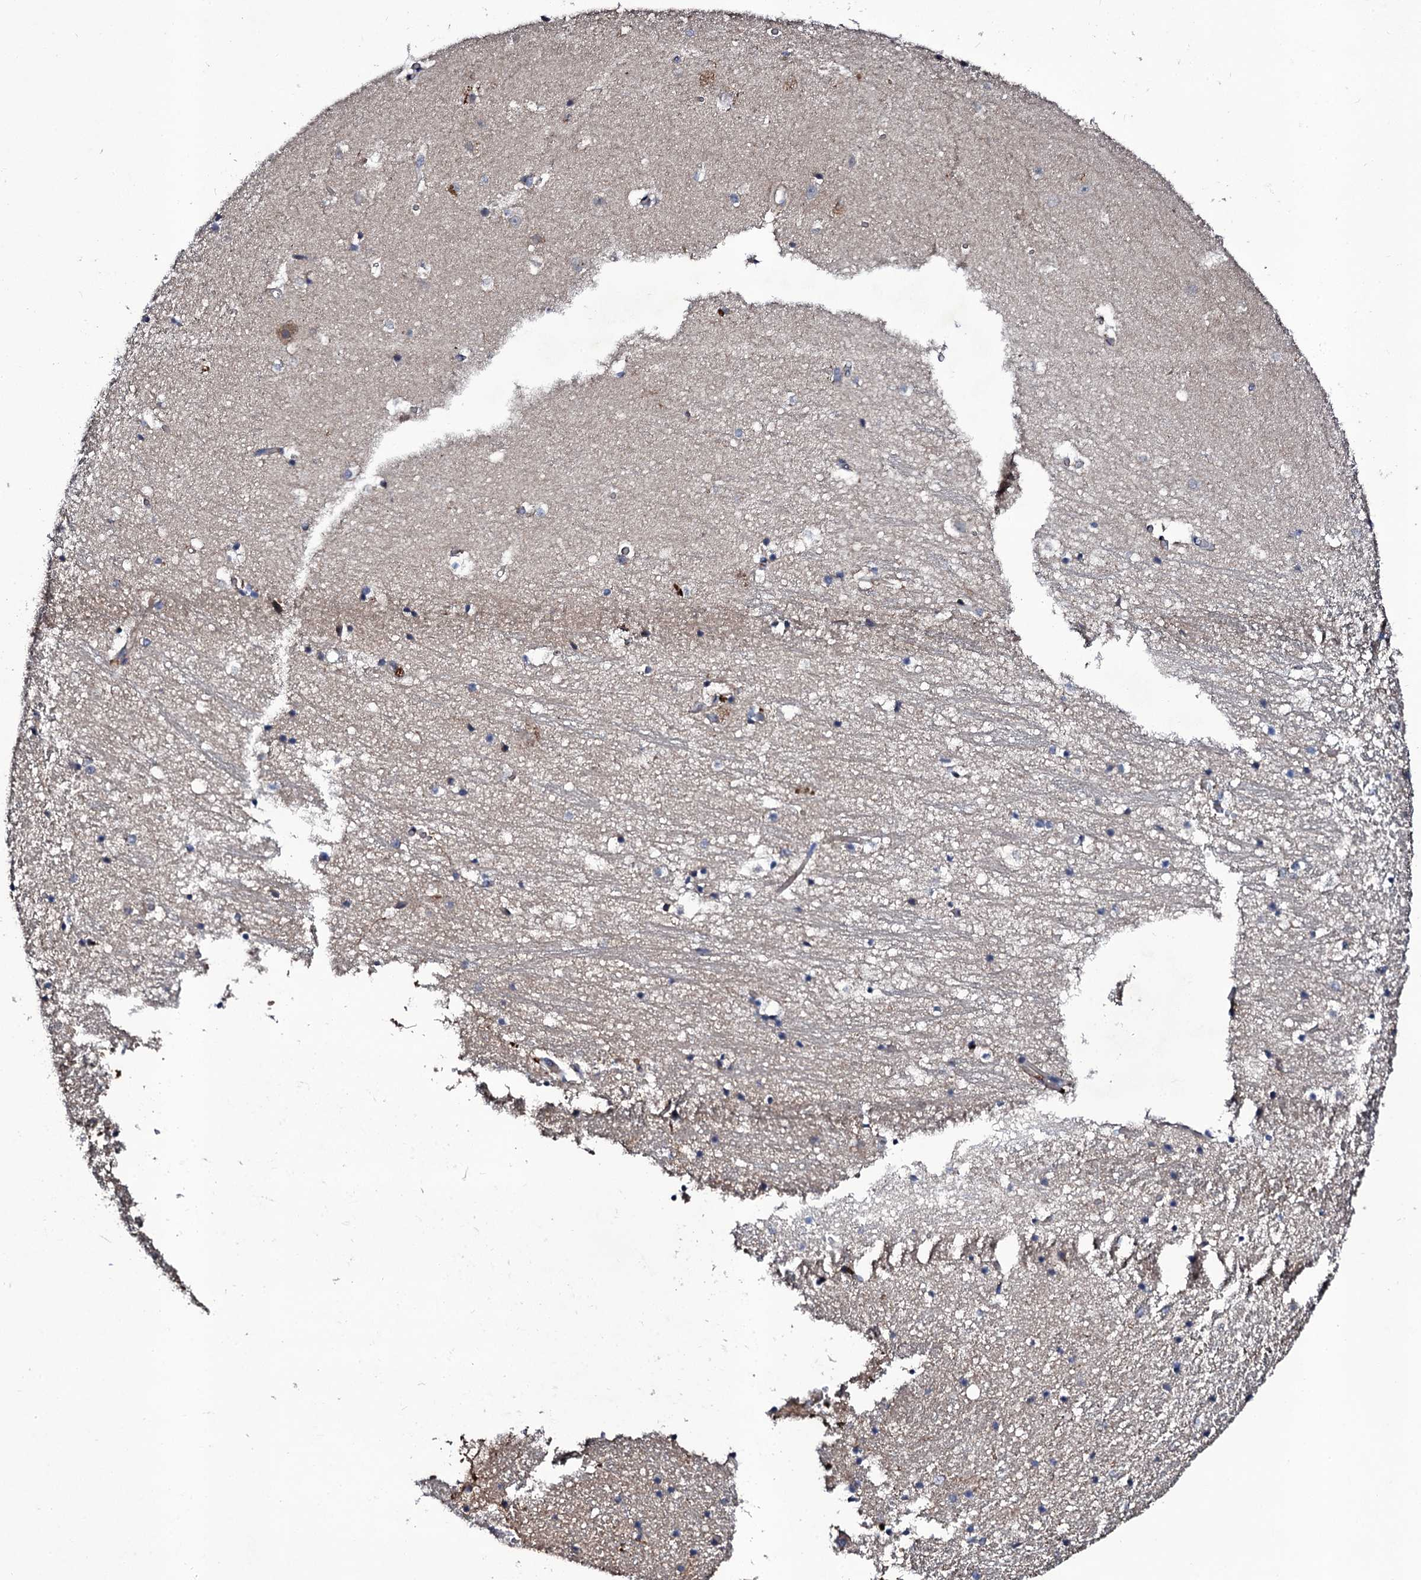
{"staining": {"intensity": "weak", "quantity": "<25%", "location": "cytoplasmic/membranous"}, "tissue": "hippocampus", "cell_type": "Glial cells", "image_type": "normal", "snomed": [{"axis": "morphology", "description": "Normal tissue, NOS"}, {"axis": "topography", "description": "Hippocampus"}], "caption": "Glial cells show no significant protein expression in normal hippocampus.", "gene": "LRRC28", "patient": {"sex": "female", "age": 52}}